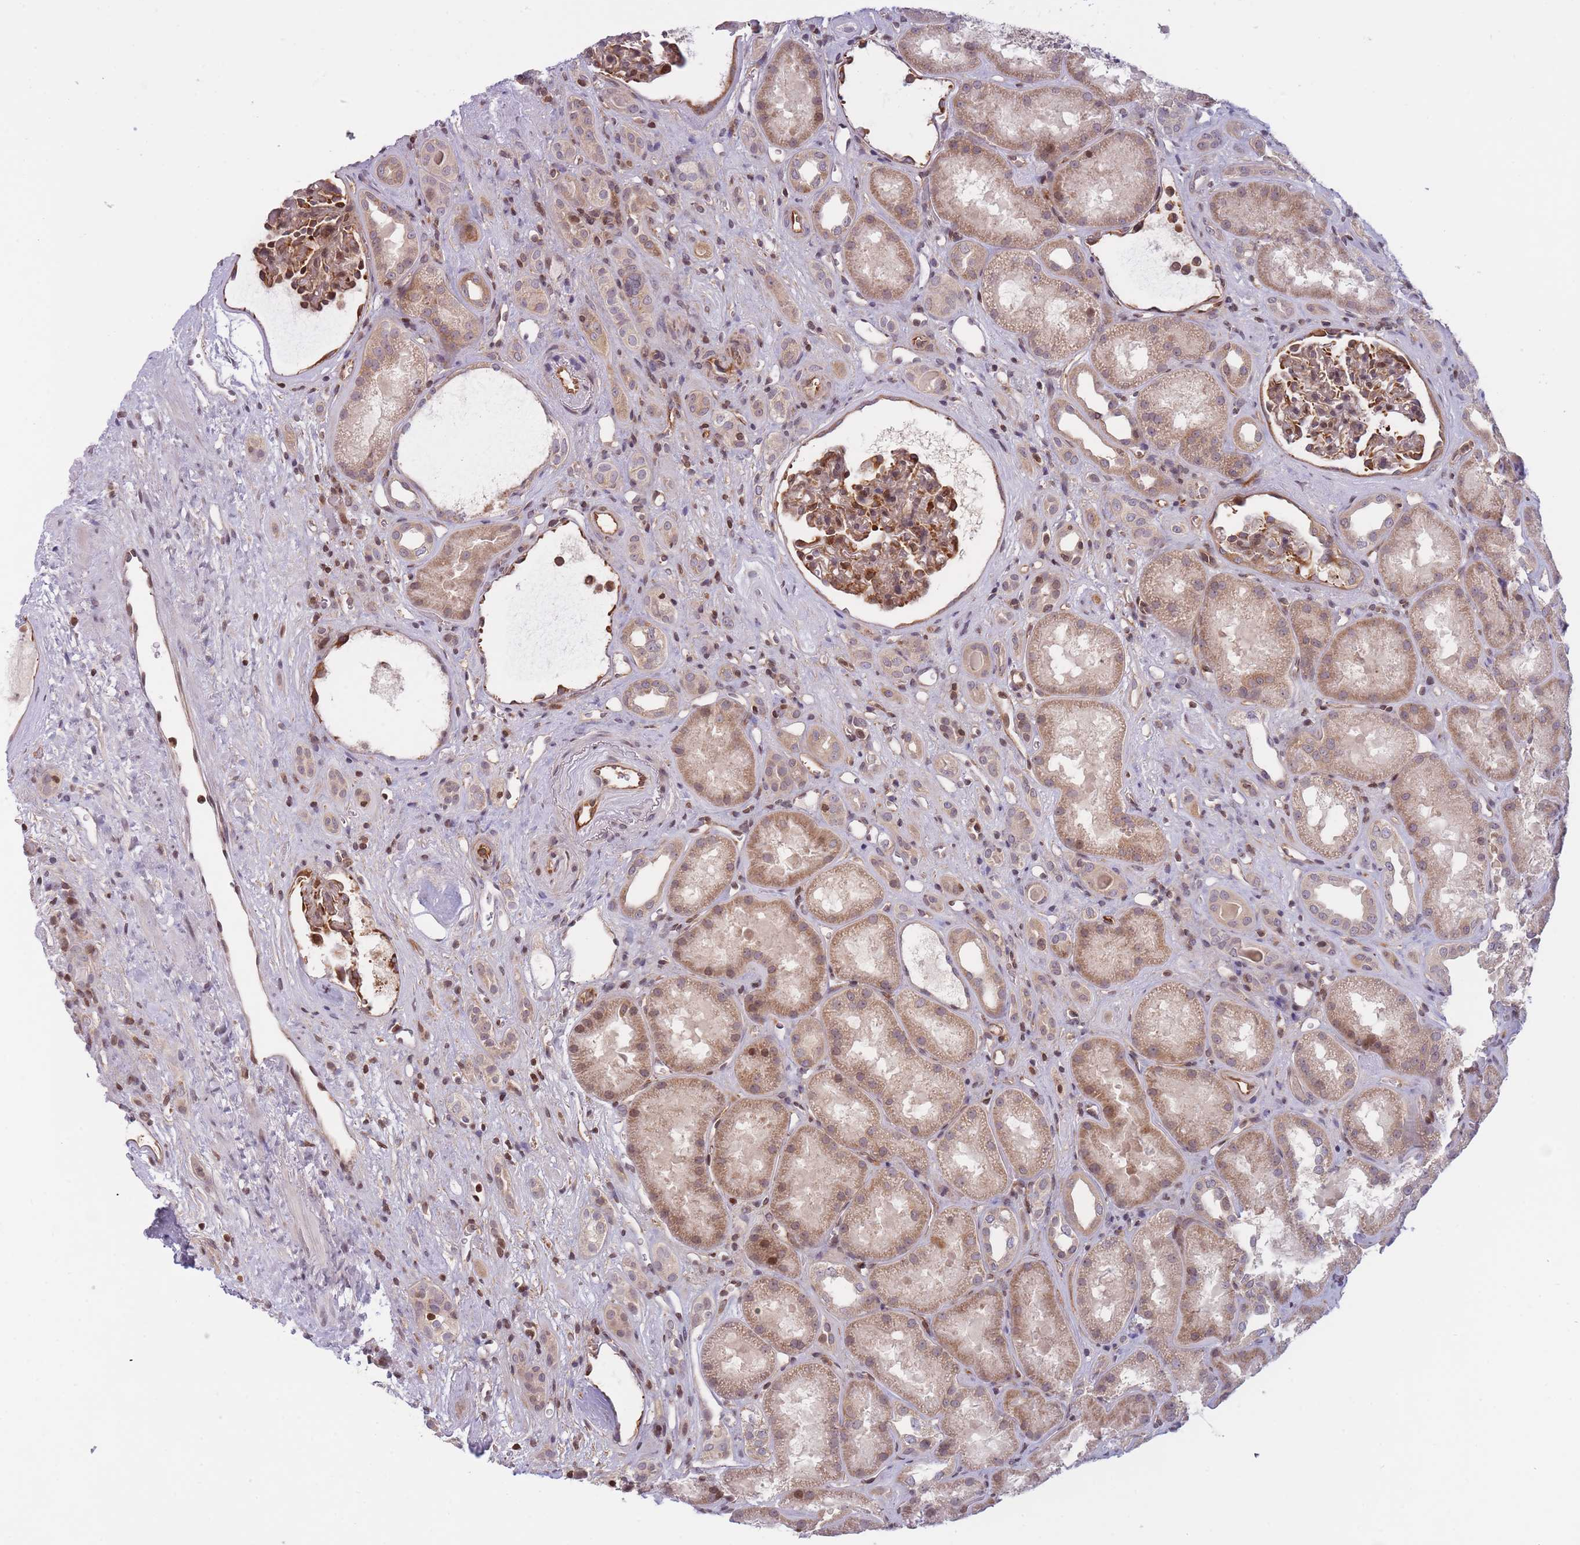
{"staining": {"intensity": "moderate", "quantity": ">75%", "location": "cytoplasmic/membranous,nuclear"}, "tissue": "kidney", "cell_type": "Cells in glomeruli", "image_type": "normal", "snomed": [{"axis": "morphology", "description": "Normal tissue, NOS"}, {"axis": "topography", "description": "Kidney"}], "caption": "Protein staining exhibits moderate cytoplasmic/membranous,nuclear staining in approximately >75% of cells in glomeruli in unremarkable kidney.", "gene": "SLC35F5", "patient": {"sex": "male", "age": 61}}